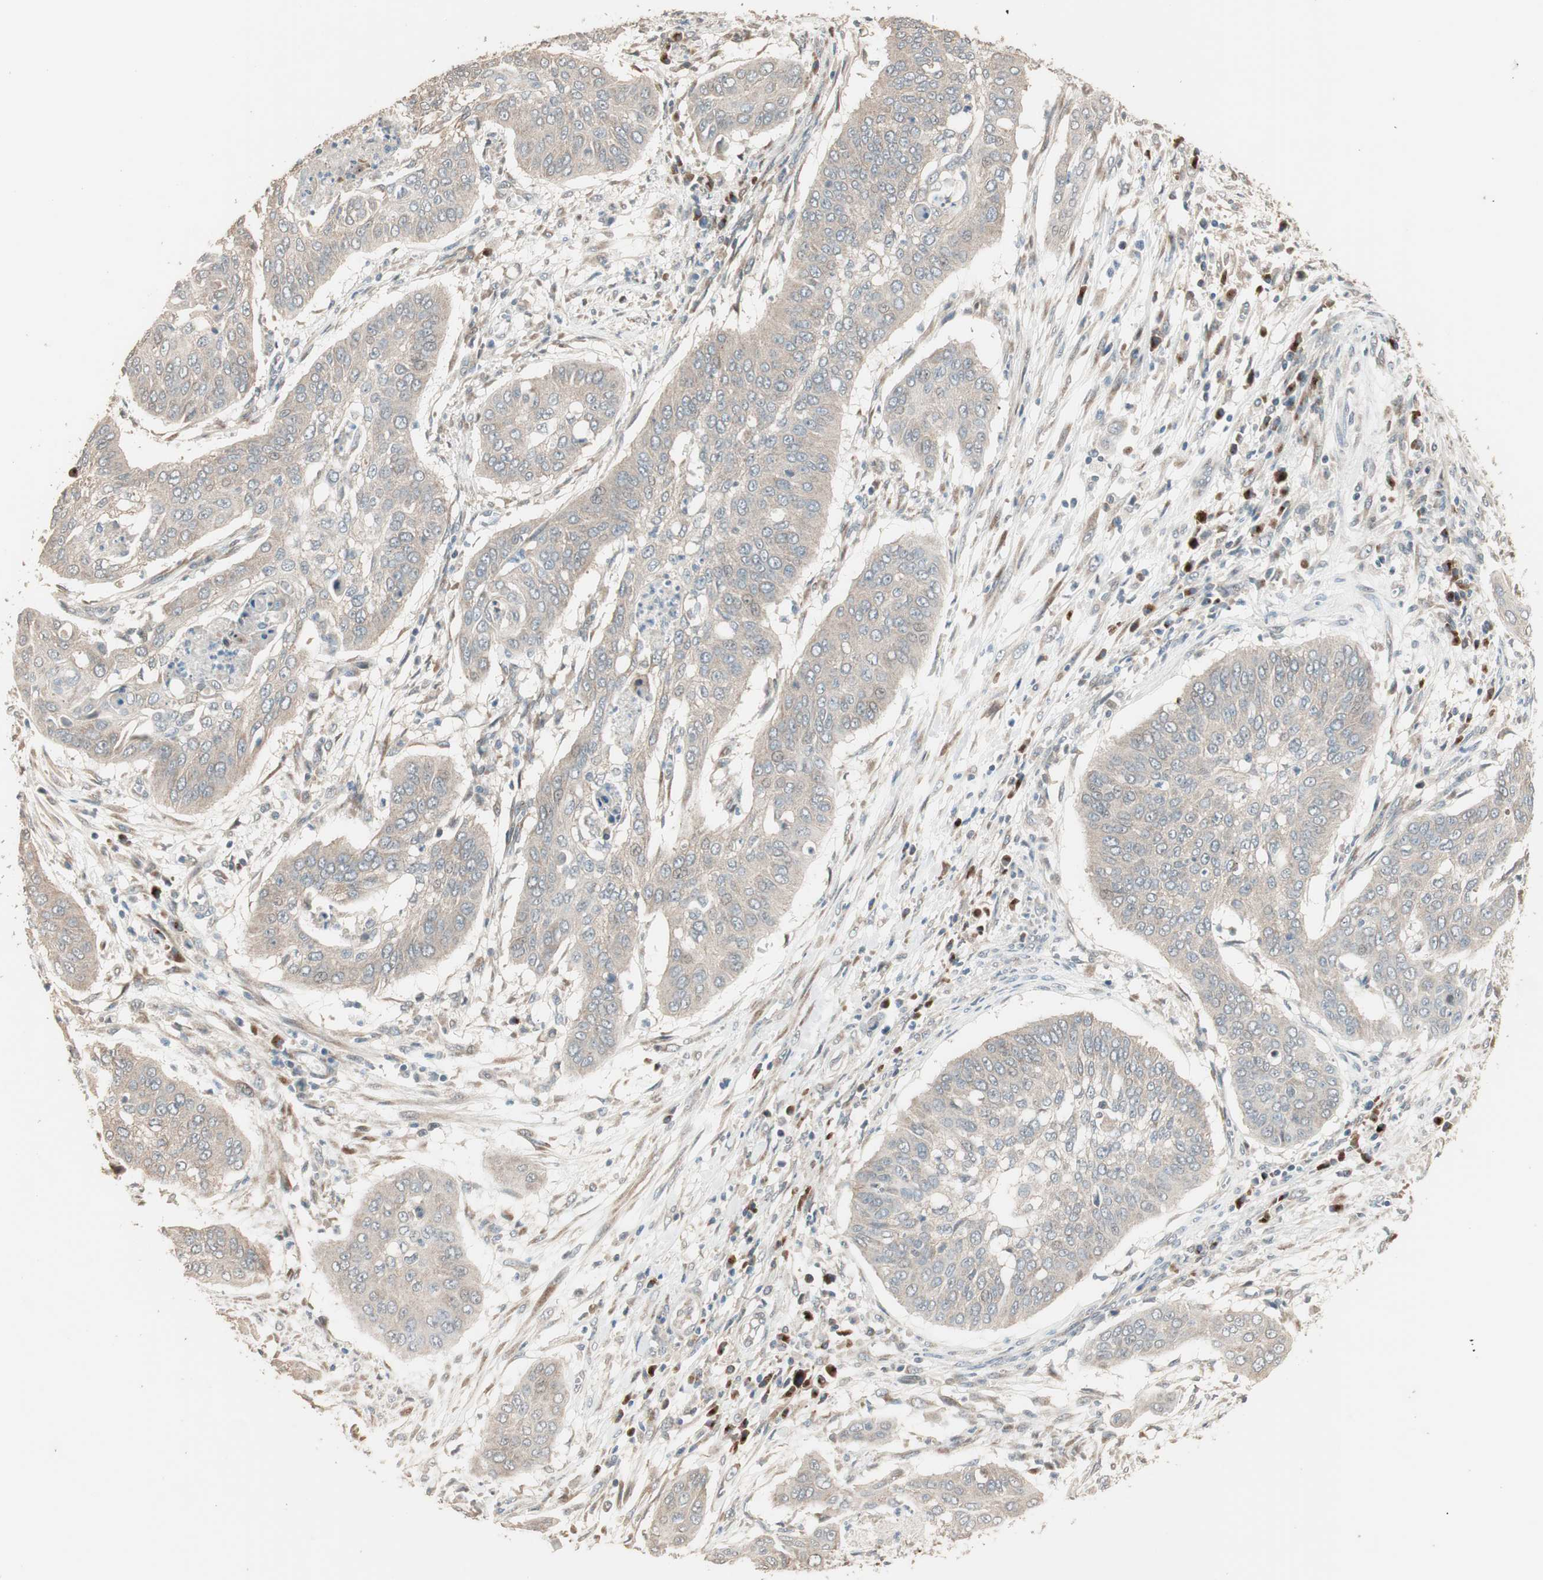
{"staining": {"intensity": "weak", "quantity": ">75%", "location": "cytoplasmic/membranous"}, "tissue": "cervical cancer", "cell_type": "Tumor cells", "image_type": "cancer", "snomed": [{"axis": "morphology", "description": "Squamous cell carcinoma, NOS"}, {"axis": "topography", "description": "Cervix"}], "caption": "Protein expression analysis of human squamous cell carcinoma (cervical) reveals weak cytoplasmic/membranous positivity in about >75% of tumor cells.", "gene": "RARRES1", "patient": {"sex": "female", "age": 39}}